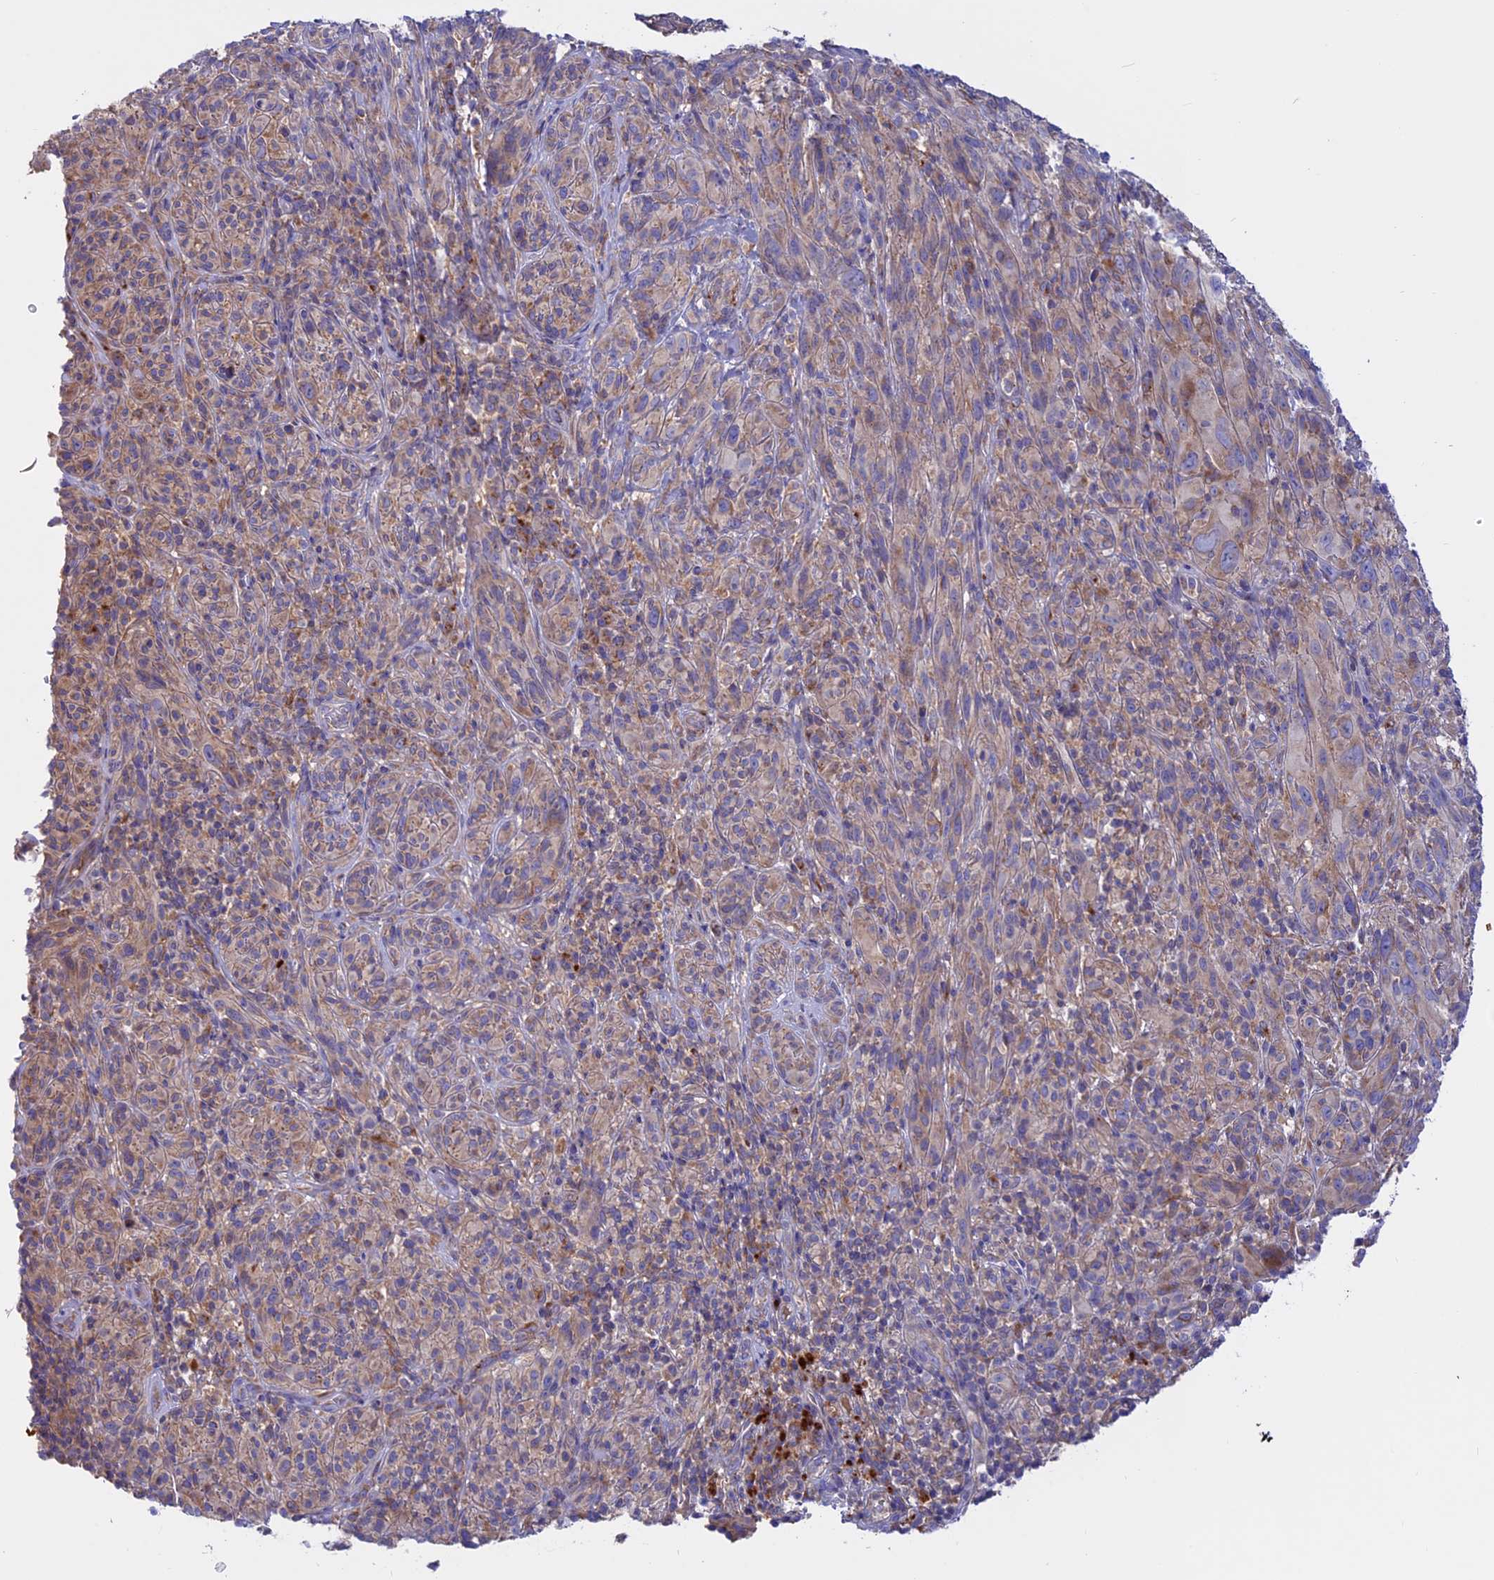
{"staining": {"intensity": "negative", "quantity": "none", "location": "none"}, "tissue": "melanoma", "cell_type": "Tumor cells", "image_type": "cancer", "snomed": [{"axis": "morphology", "description": "Malignant melanoma, NOS"}, {"axis": "topography", "description": "Skin of head"}], "caption": "IHC image of human melanoma stained for a protein (brown), which exhibits no staining in tumor cells. The staining was performed using DAB to visualize the protein expression in brown, while the nuclei were stained in blue with hematoxylin (Magnification: 20x).", "gene": "PTPN9", "patient": {"sex": "male", "age": 96}}